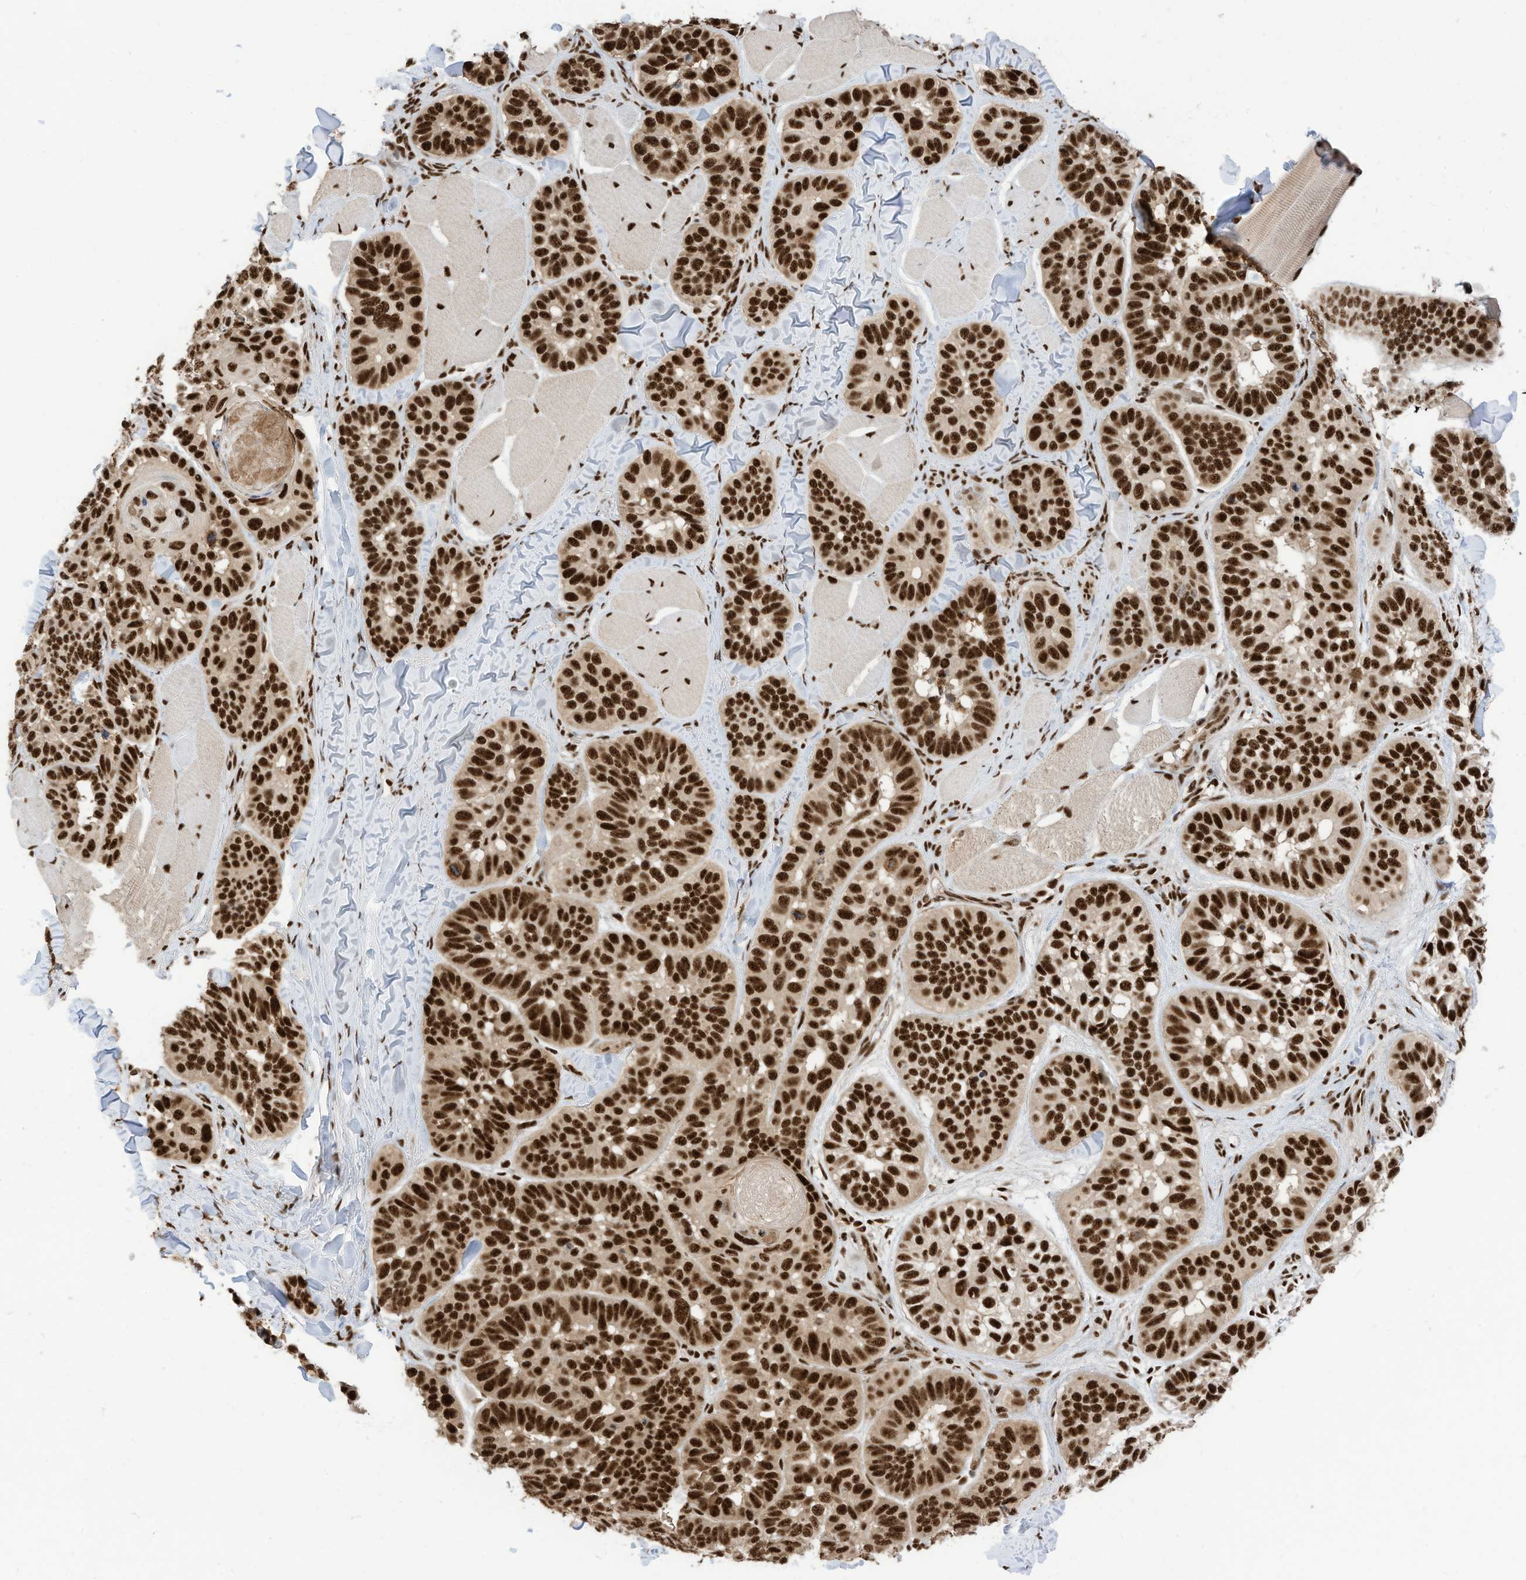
{"staining": {"intensity": "strong", "quantity": ">75%", "location": "nuclear"}, "tissue": "skin cancer", "cell_type": "Tumor cells", "image_type": "cancer", "snomed": [{"axis": "morphology", "description": "Basal cell carcinoma"}, {"axis": "topography", "description": "Skin"}], "caption": "A micrograph showing strong nuclear positivity in about >75% of tumor cells in skin cancer, as visualized by brown immunohistochemical staining.", "gene": "SF3A3", "patient": {"sex": "male", "age": 62}}